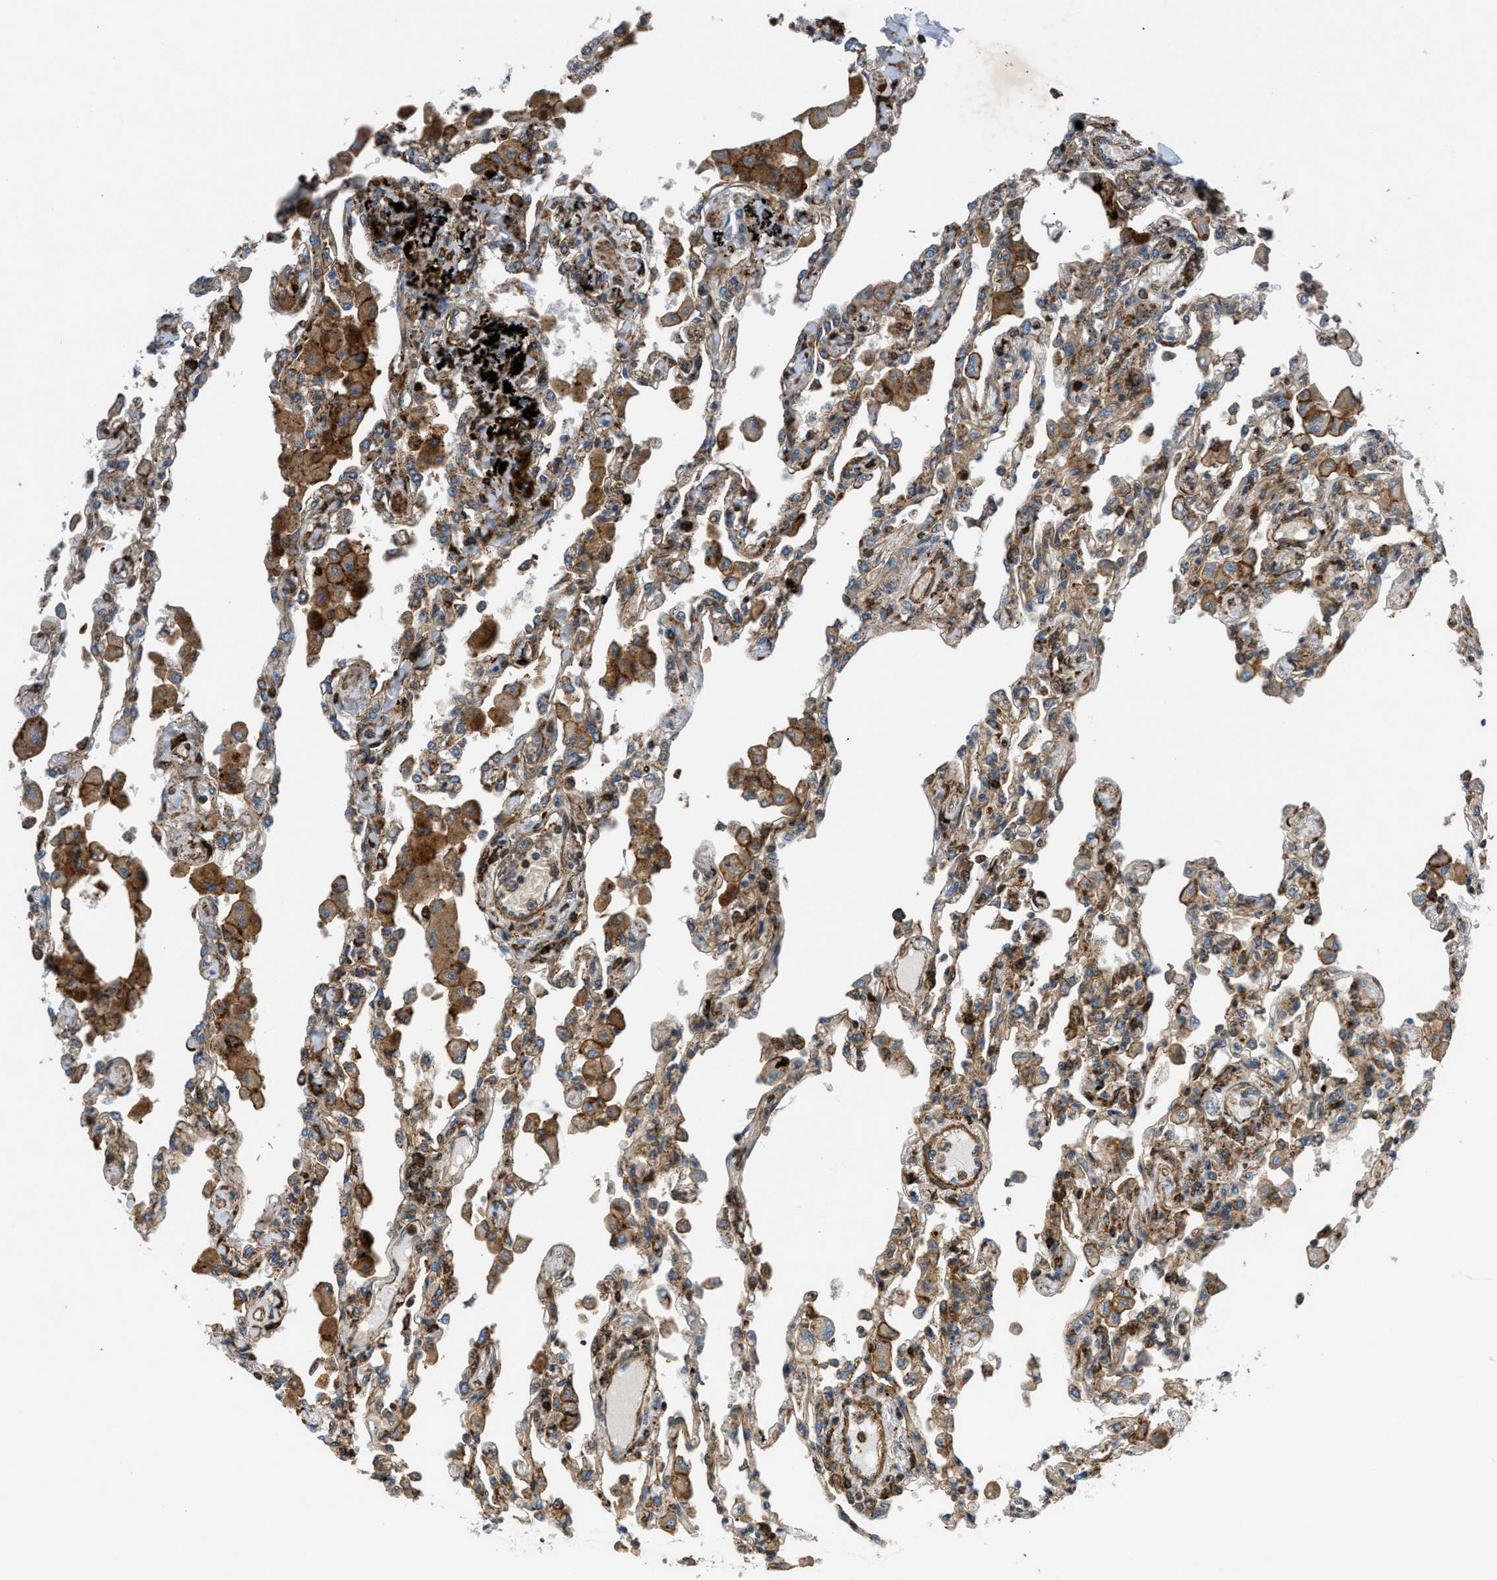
{"staining": {"intensity": "moderate", "quantity": "25%-75%", "location": "cytoplasmic/membranous"}, "tissue": "lung", "cell_type": "Alveolar cells", "image_type": "normal", "snomed": [{"axis": "morphology", "description": "Normal tissue, NOS"}, {"axis": "topography", "description": "Bronchus"}, {"axis": "topography", "description": "Lung"}], "caption": "DAB immunohistochemical staining of benign human lung exhibits moderate cytoplasmic/membranous protein positivity in about 25%-75% of alveolar cells. Nuclei are stained in blue.", "gene": "DHODH", "patient": {"sex": "female", "age": 49}}